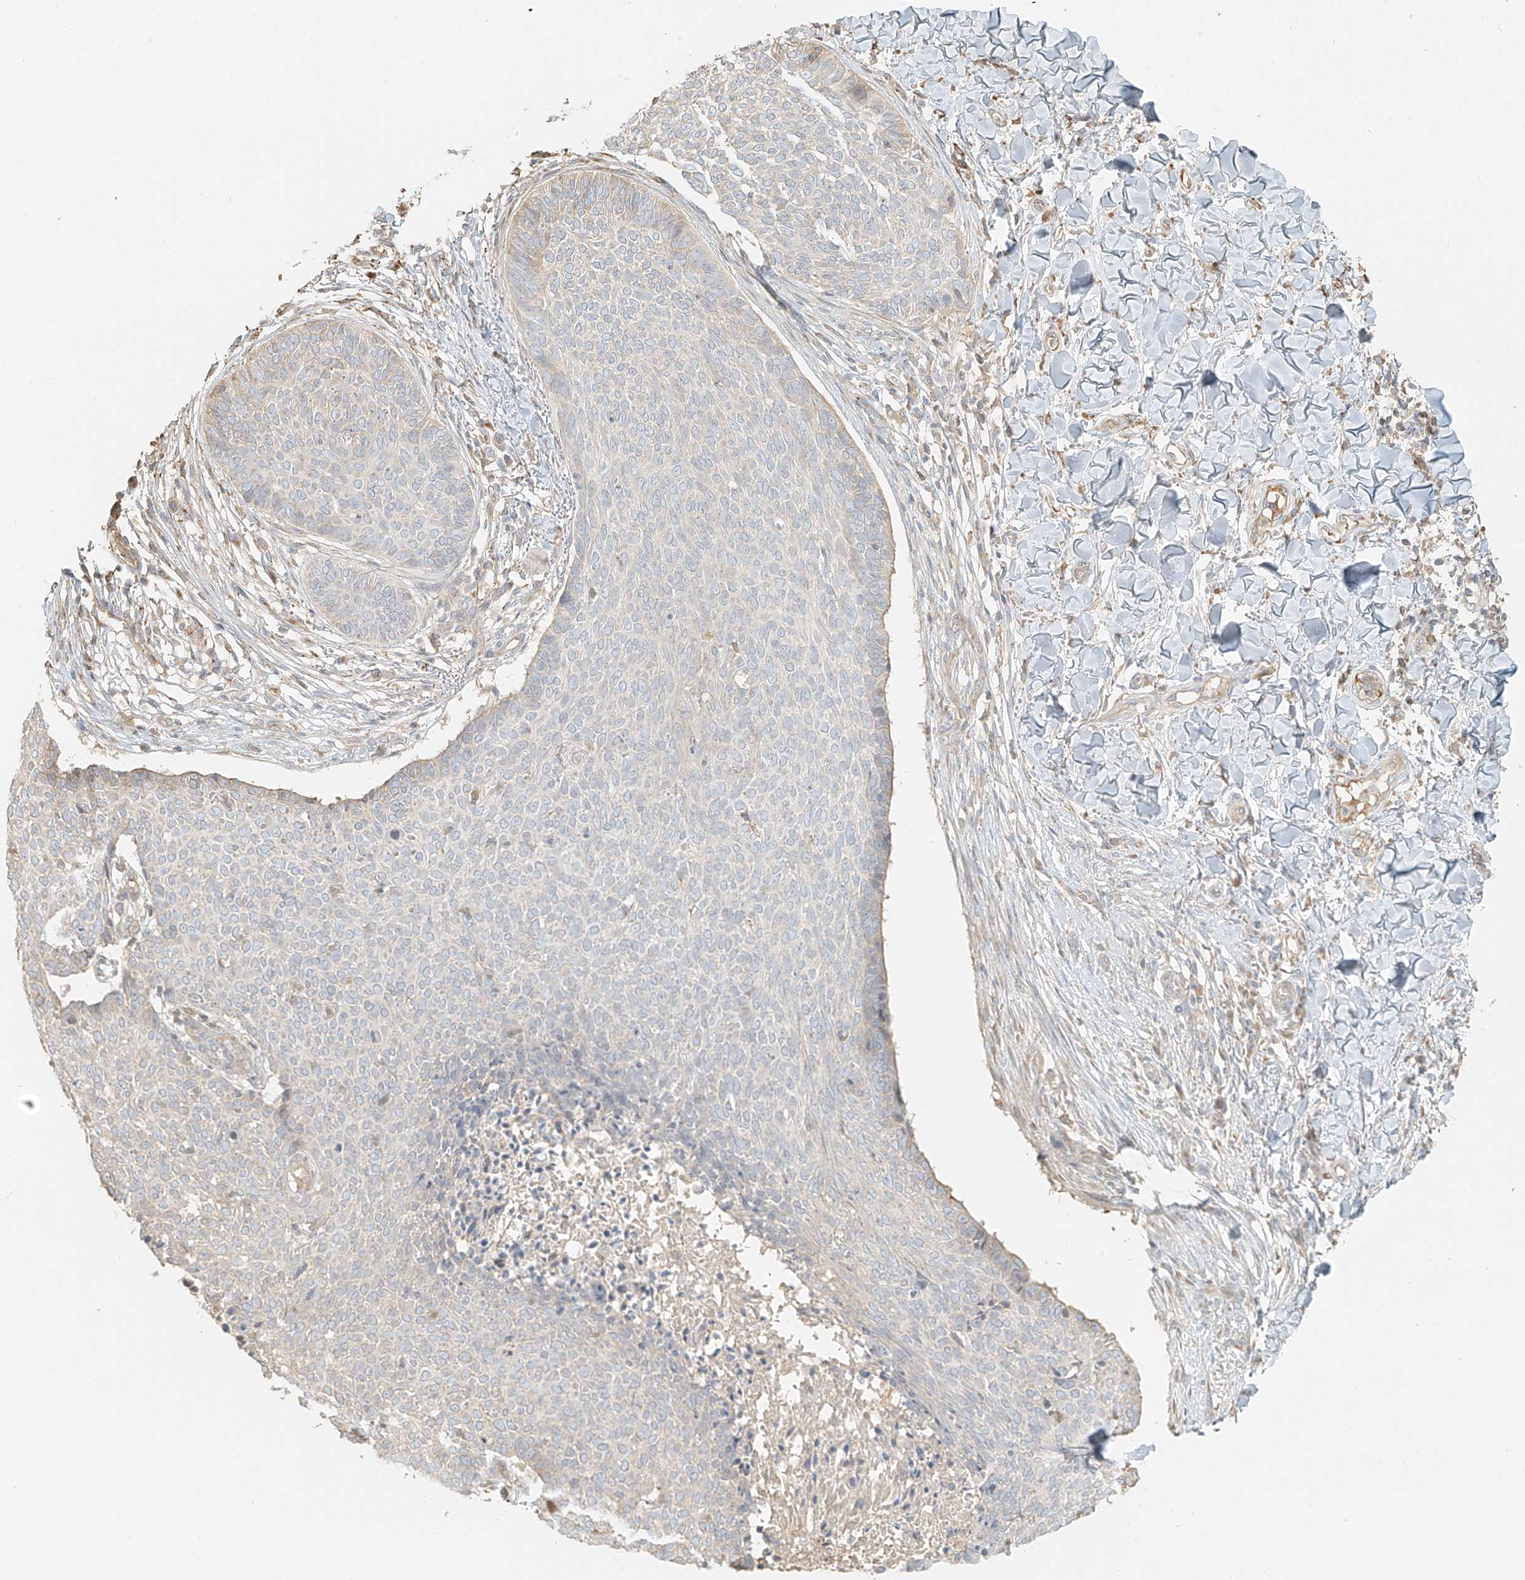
{"staining": {"intensity": "negative", "quantity": "none", "location": "none"}, "tissue": "skin cancer", "cell_type": "Tumor cells", "image_type": "cancer", "snomed": [{"axis": "morphology", "description": "Normal tissue, NOS"}, {"axis": "morphology", "description": "Basal cell carcinoma"}, {"axis": "topography", "description": "Skin"}], "caption": "Tumor cells are negative for protein expression in human basal cell carcinoma (skin).", "gene": "UPK1B", "patient": {"sex": "male", "age": 50}}